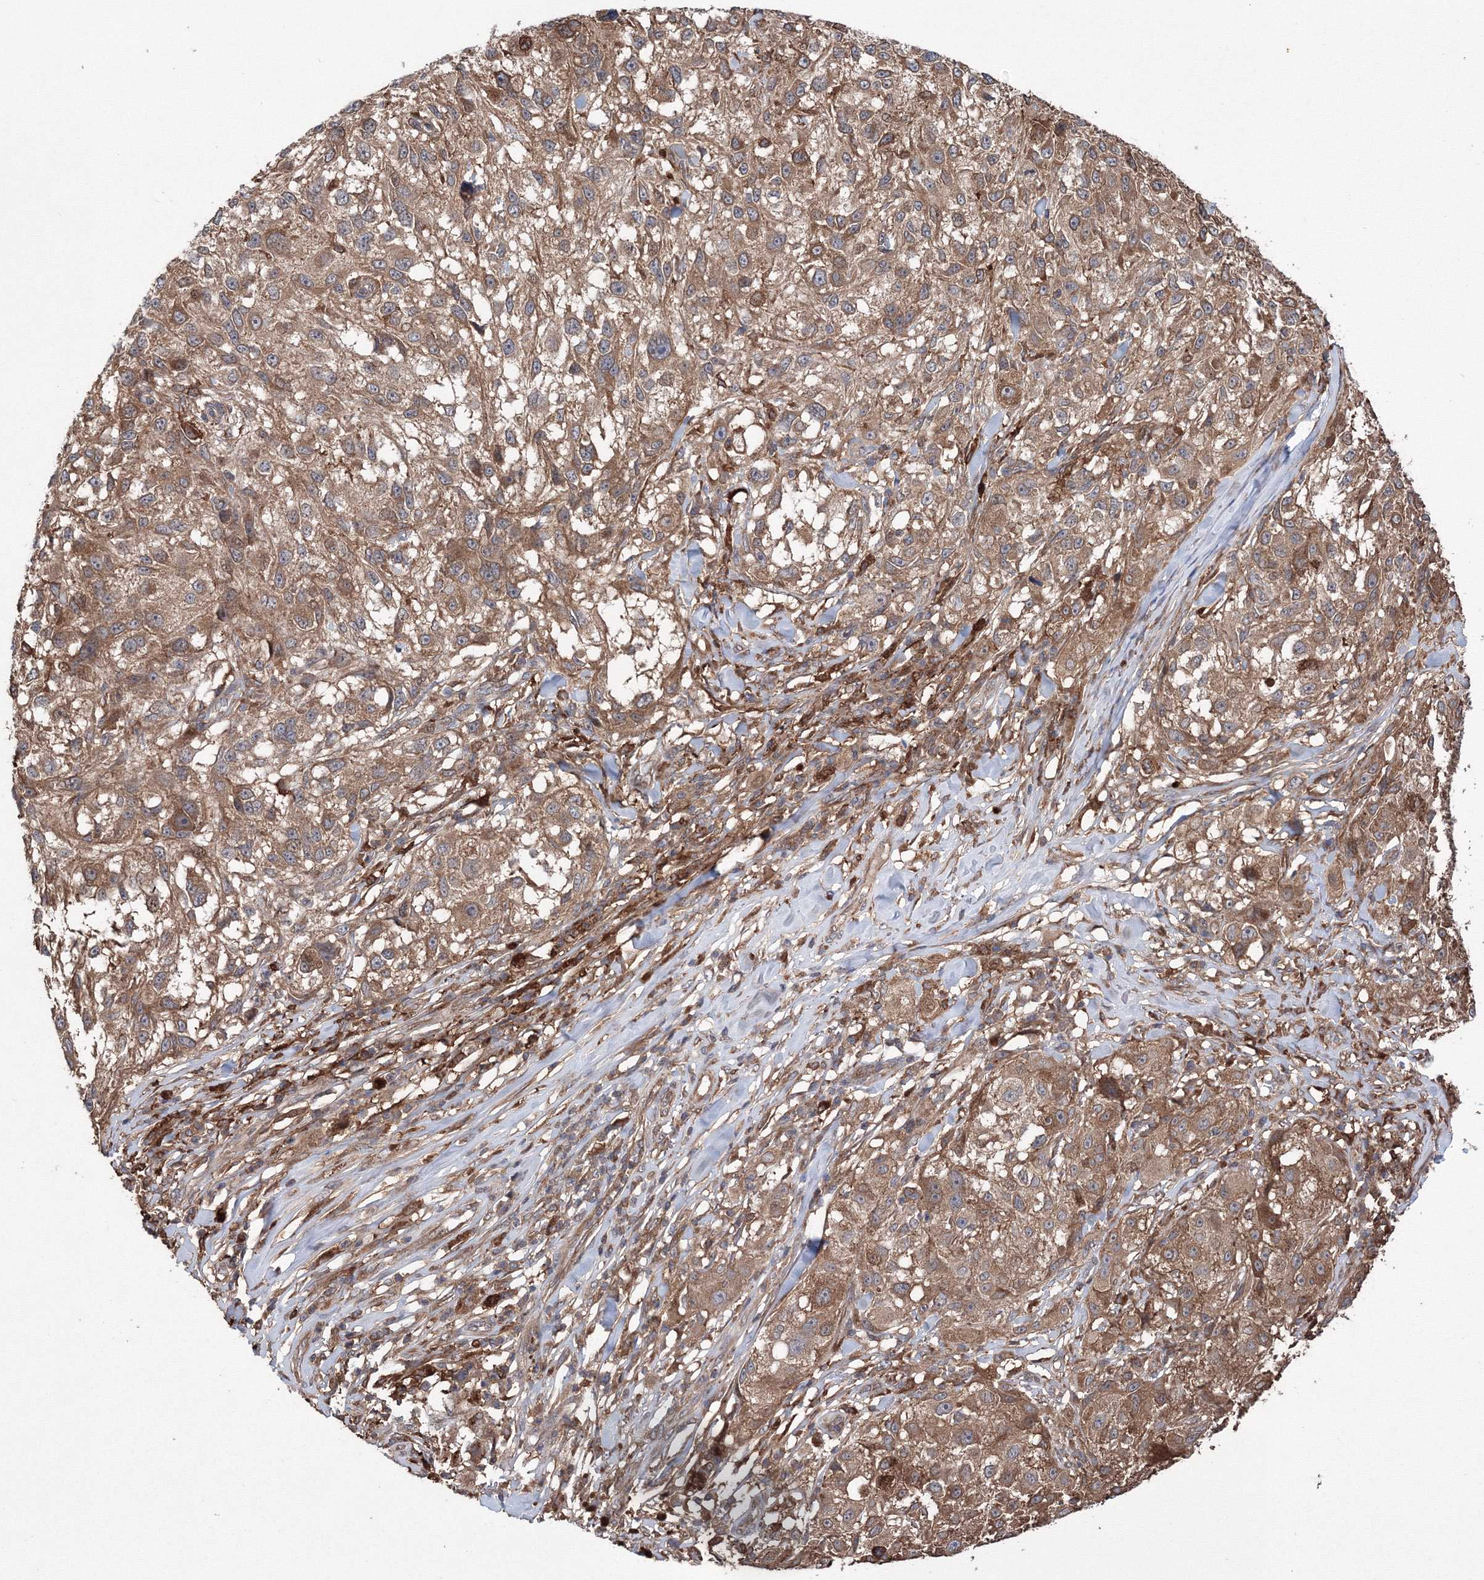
{"staining": {"intensity": "moderate", "quantity": ">75%", "location": "cytoplasmic/membranous"}, "tissue": "melanoma", "cell_type": "Tumor cells", "image_type": "cancer", "snomed": [{"axis": "morphology", "description": "Necrosis, NOS"}, {"axis": "morphology", "description": "Malignant melanoma, NOS"}, {"axis": "topography", "description": "Skin"}], "caption": "Protein expression analysis of malignant melanoma exhibits moderate cytoplasmic/membranous staining in about >75% of tumor cells.", "gene": "RANBP3L", "patient": {"sex": "female", "age": 87}}